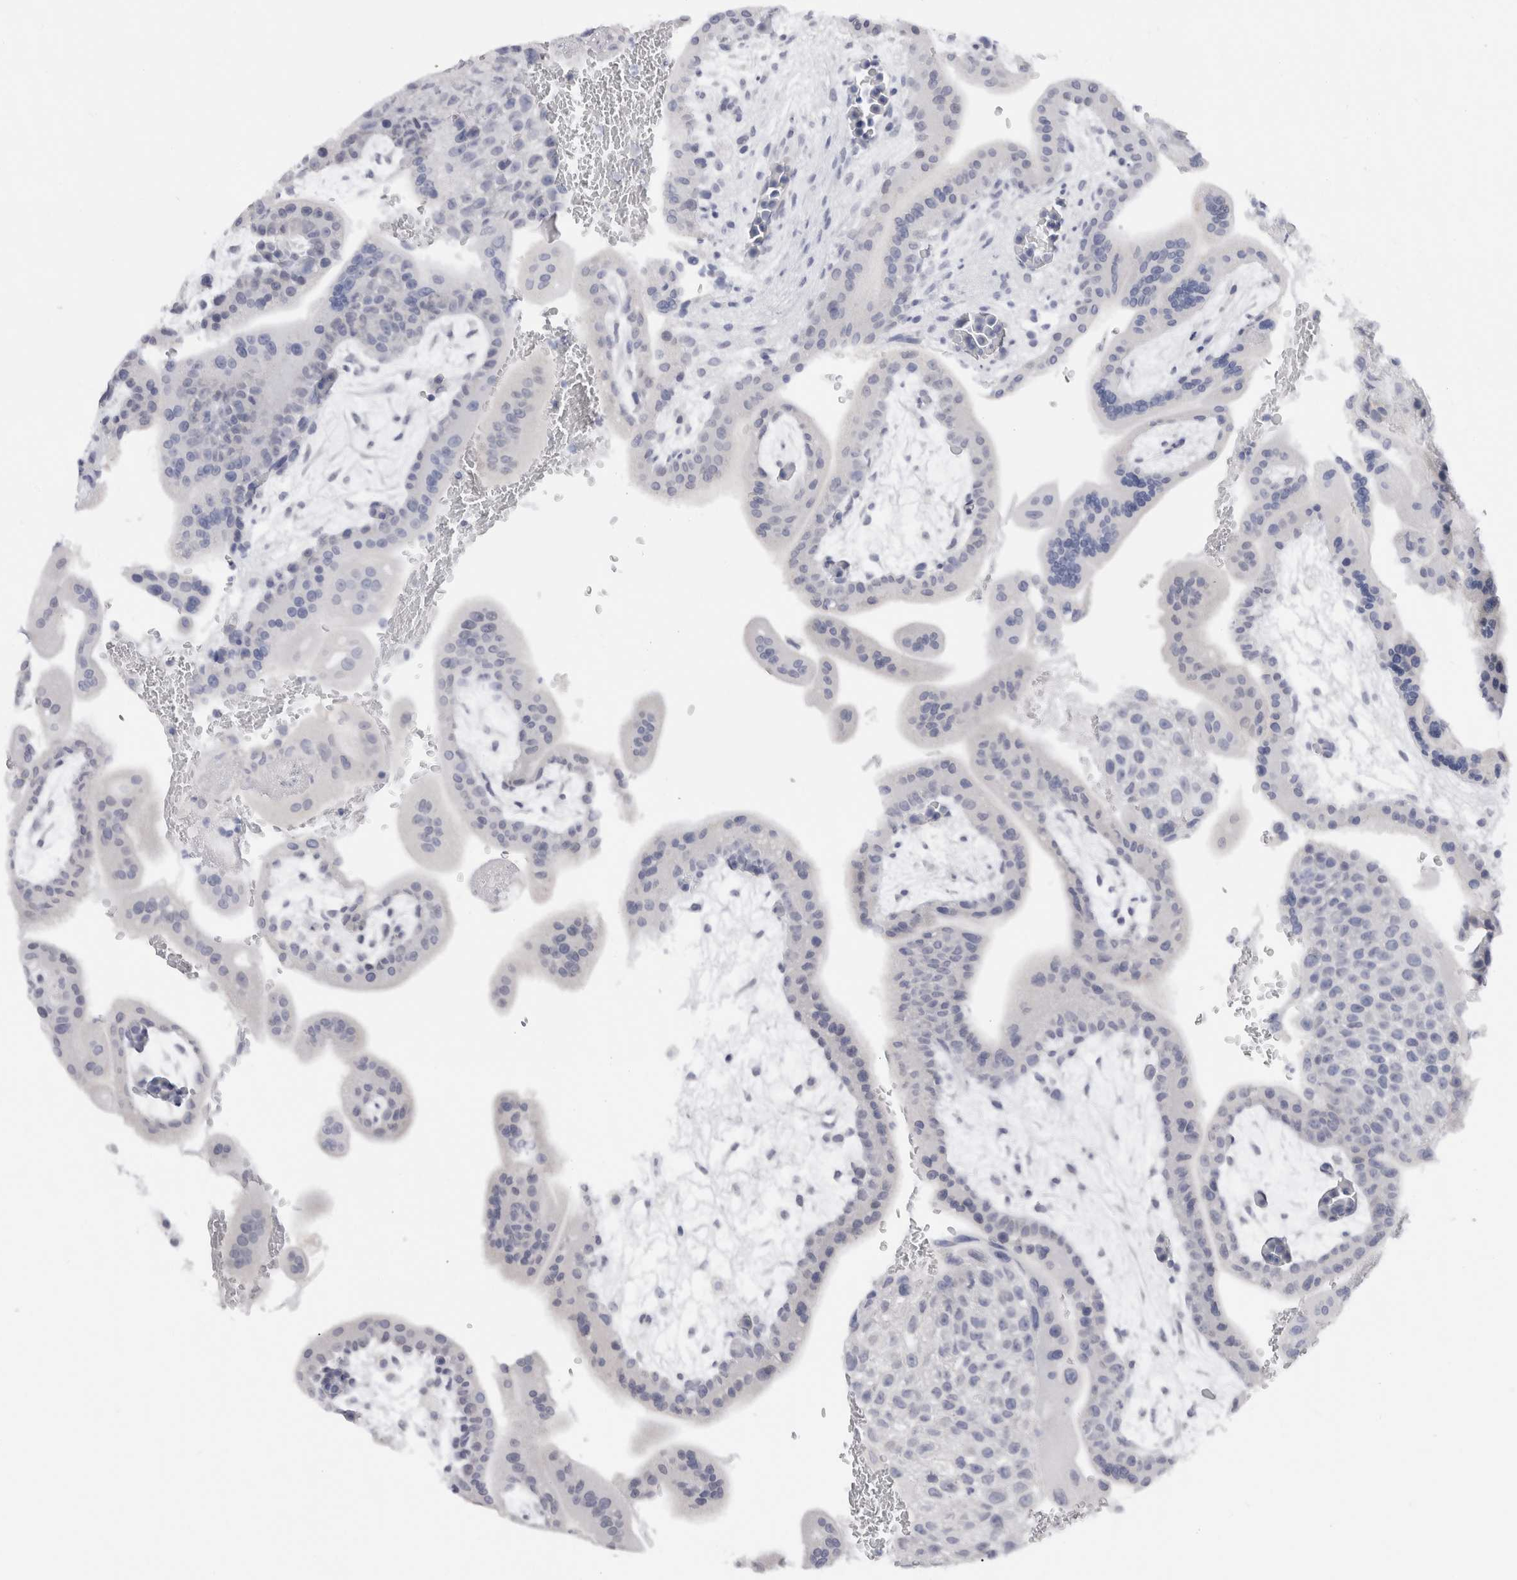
{"staining": {"intensity": "negative", "quantity": "none", "location": "none"}, "tissue": "placenta", "cell_type": "Decidual cells", "image_type": "normal", "snomed": [{"axis": "morphology", "description": "Normal tissue, NOS"}, {"axis": "topography", "description": "Placenta"}], "caption": "DAB immunohistochemical staining of benign human placenta reveals no significant expression in decidual cells.", "gene": "C9orf50", "patient": {"sex": "female", "age": 35}}